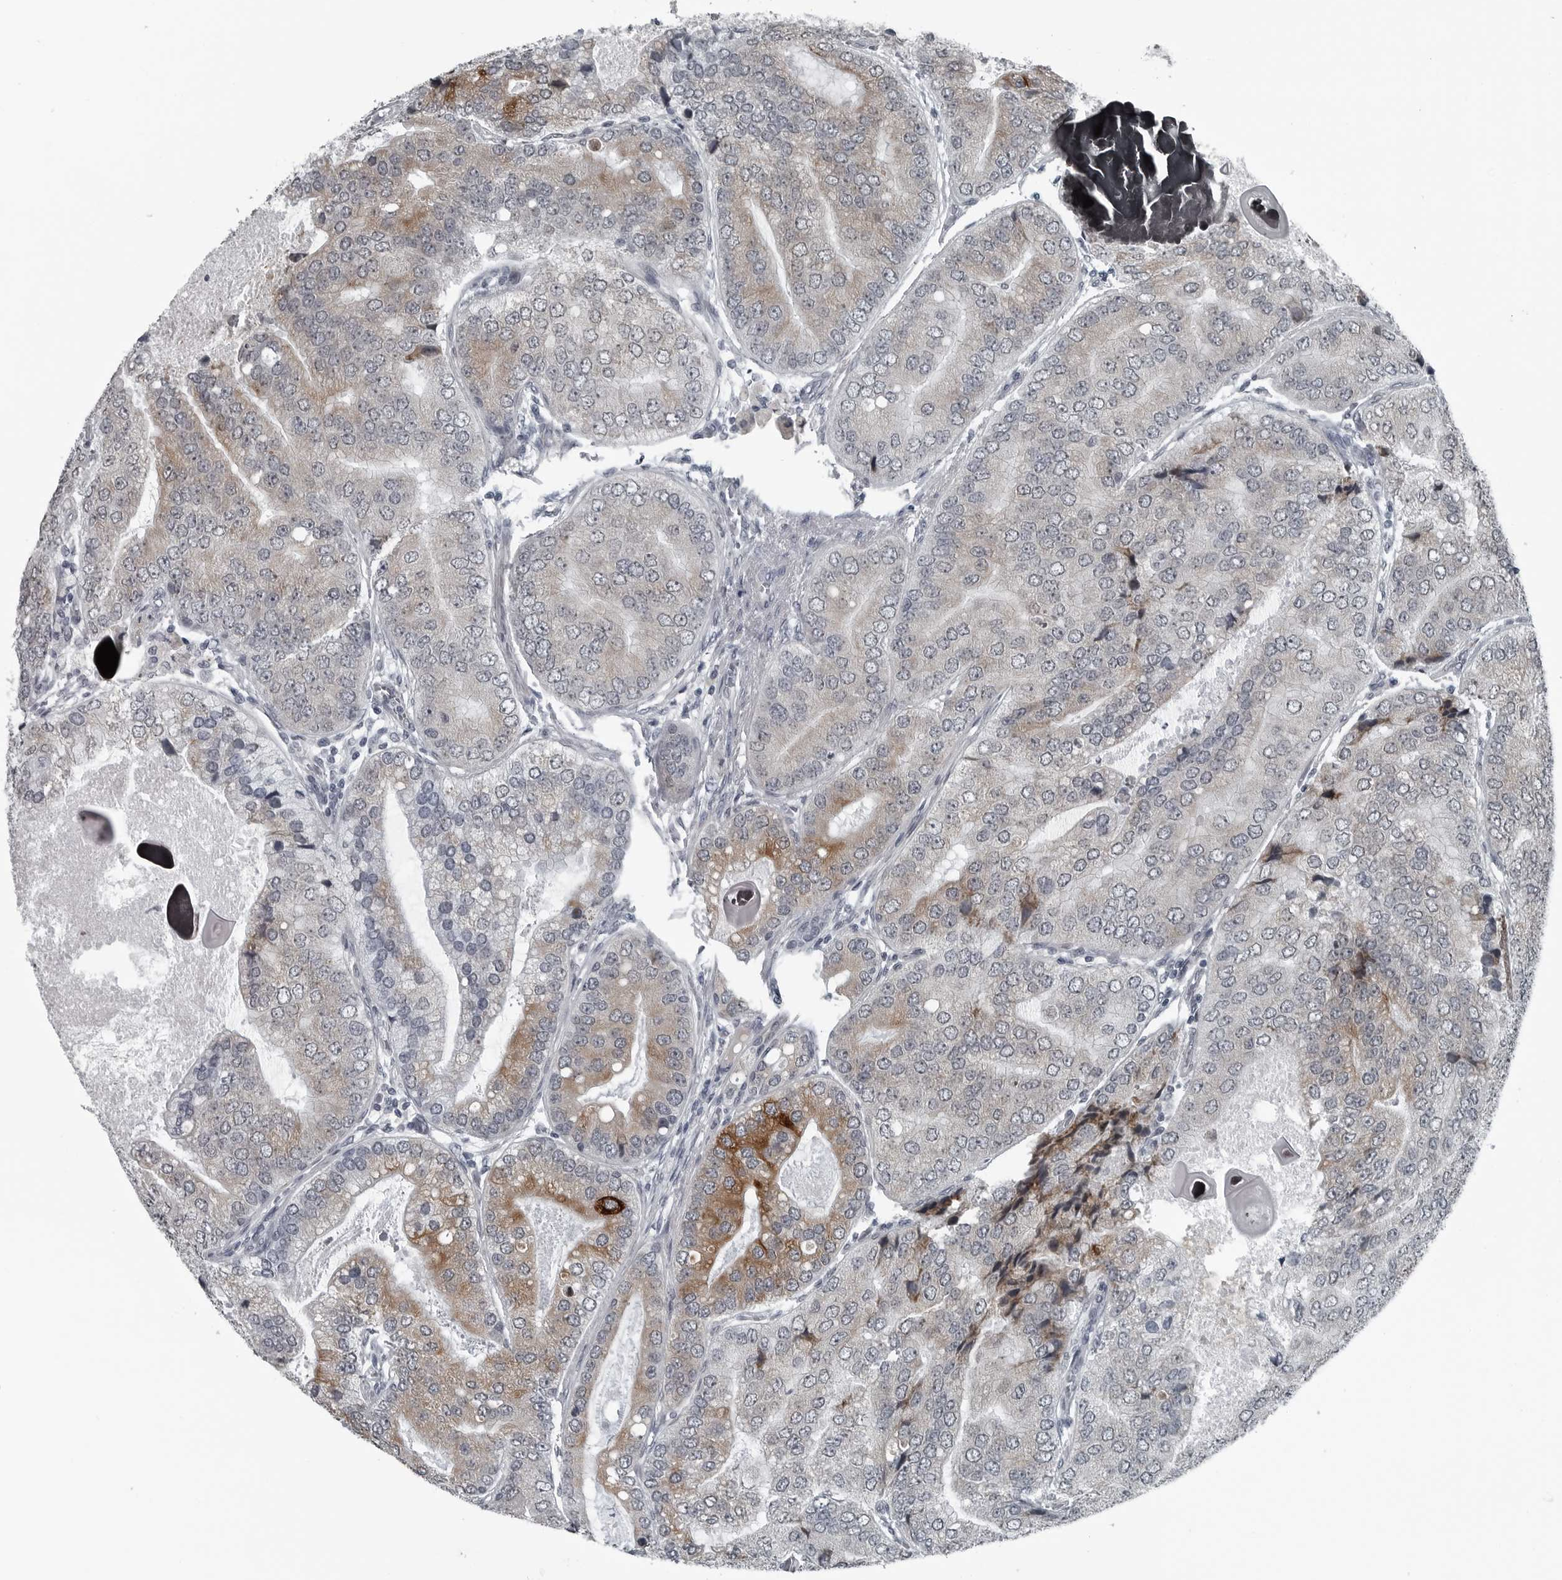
{"staining": {"intensity": "moderate", "quantity": "25%-75%", "location": "cytoplasmic/membranous"}, "tissue": "prostate cancer", "cell_type": "Tumor cells", "image_type": "cancer", "snomed": [{"axis": "morphology", "description": "Adenocarcinoma, High grade"}, {"axis": "topography", "description": "Prostate"}], "caption": "This histopathology image exhibits prostate high-grade adenocarcinoma stained with immunohistochemistry to label a protein in brown. The cytoplasmic/membranous of tumor cells show moderate positivity for the protein. Nuclei are counter-stained blue.", "gene": "DNAAF11", "patient": {"sex": "male", "age": 70}}